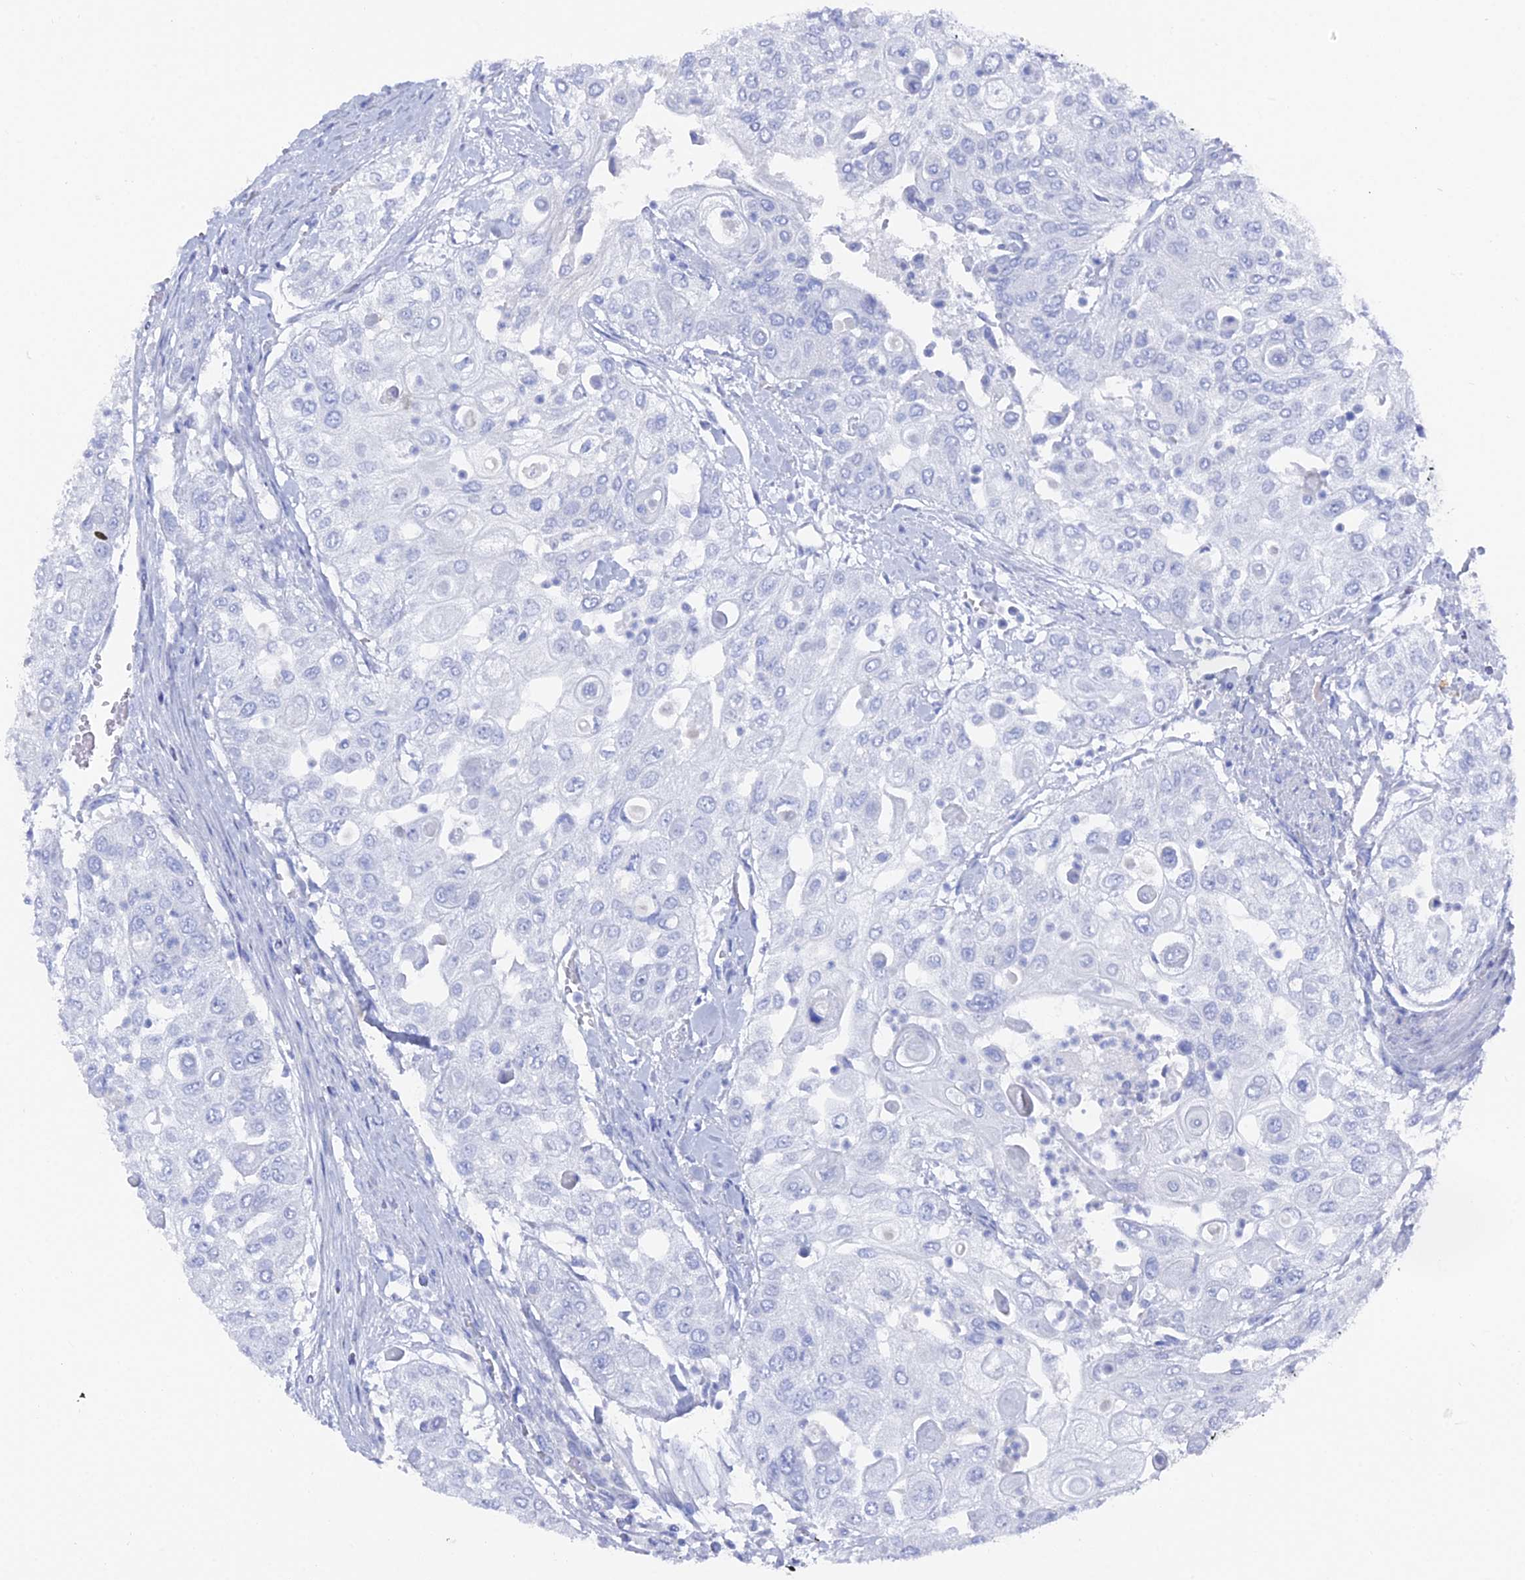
{"staining": {"intensity": "negative", "quantity": "none", "location": "none"}, "tissue": "urothelial cancer", "cell_type": "Tumor cells", "image_type": "cancer", "snomed": [{"axis": "morphology", "description": "Urothelial carcinoma, High grade"}, {"axis": "topography", "description": "Urinary bladder"}], "caption": "The photomicrograph reveals no staining of tumor cells in urothelial cancer.", "gene": "ENPP3", "patient": {"sex": "female", "age": 79}}